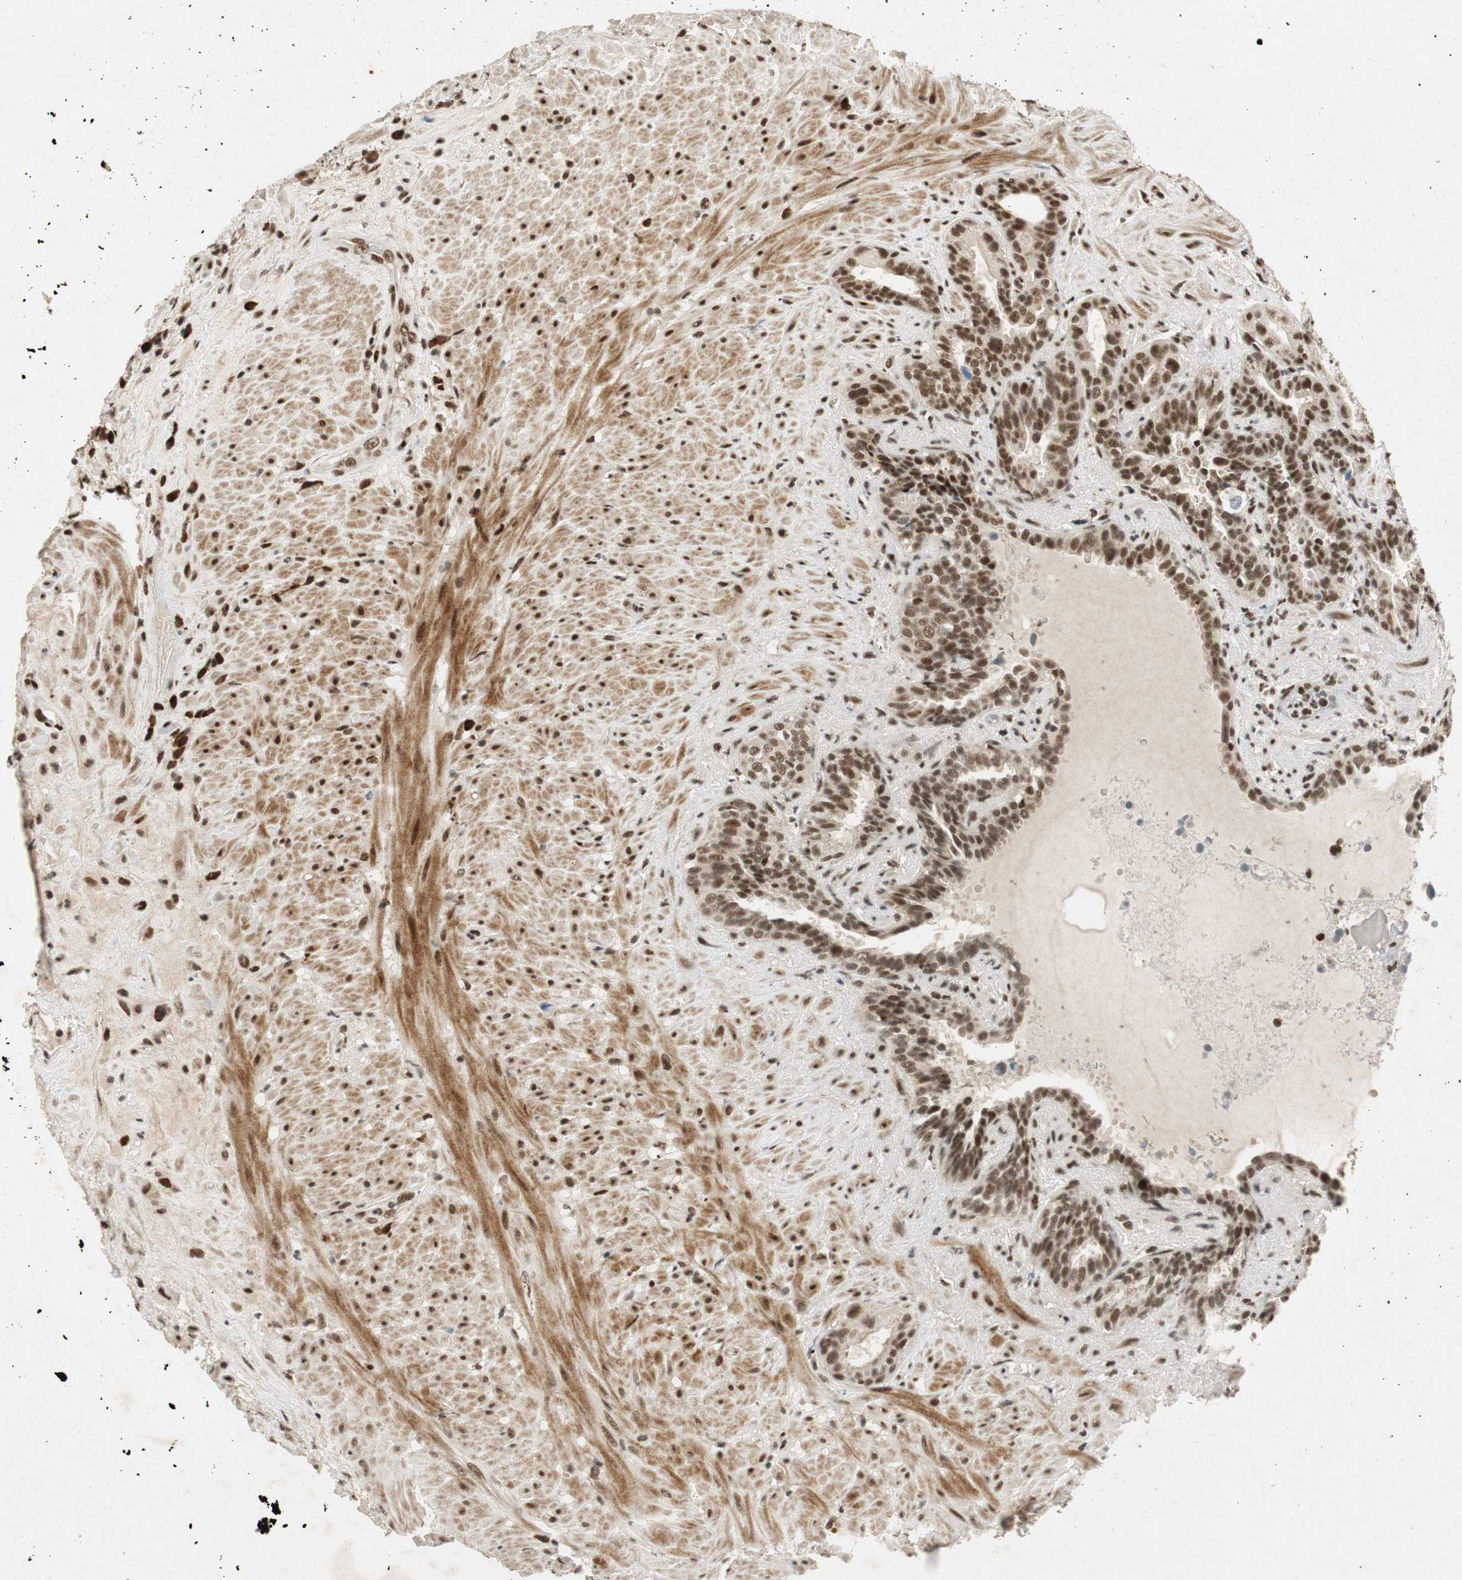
{"staining": {"intensity": "moderate", "quantity": ">75%", "location": "nuclear"}, "tissue": "seminal vesicle", "cell_type": "Glandular cells", "image_type": "normal", "snomed": [{"axis": "morphology", "description": "Normal tissue, NOS"}, {"axis": "topography", "description": "Seminal veicle"}], "caption": "Moderate nuclear expression for a protein is identified in about >75% of glandular cells of benign seminal vesicle using immunohistochemistry.", "gene": "NCBP3", "patient": {"sex": "male", "age": 61}}